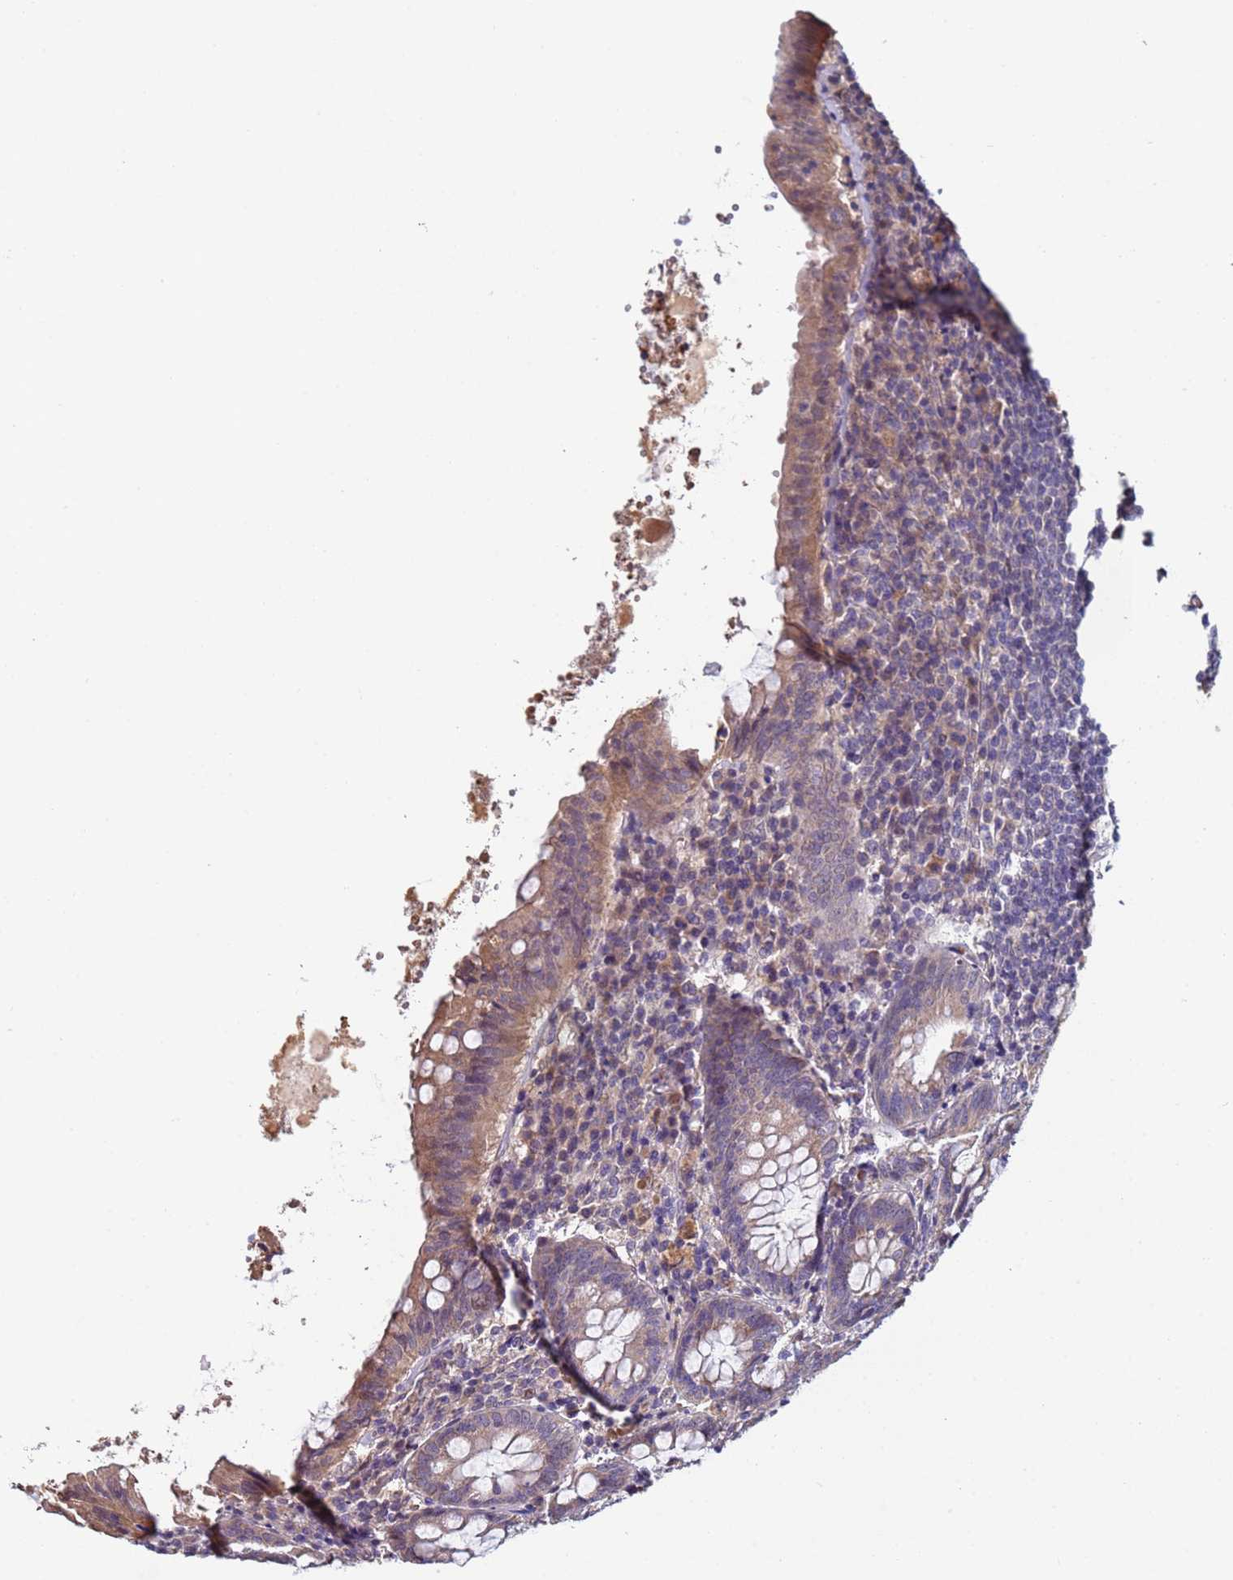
{"staining": {"intensity": "moderate", "quantity": "<25%", "location": "cytoplasmic/membranous"}, "tissue": "appendix", "cell_type": "Glandular cells", "image_type": "normal", "snomed": [{"axis": "morphology", "description": "Normal tissue, NOS"}, {"axis": "topography", "description": "Appendix"}], "caption": "A histopathology image showing moderate cytoplasmic/membranous staining in approximately <25% of glandular cells in benign appendix, as visualized by brown immunohistochemical staining.", "gene": "CLHC1", "patient": {"sex": "female", "age": 54}}